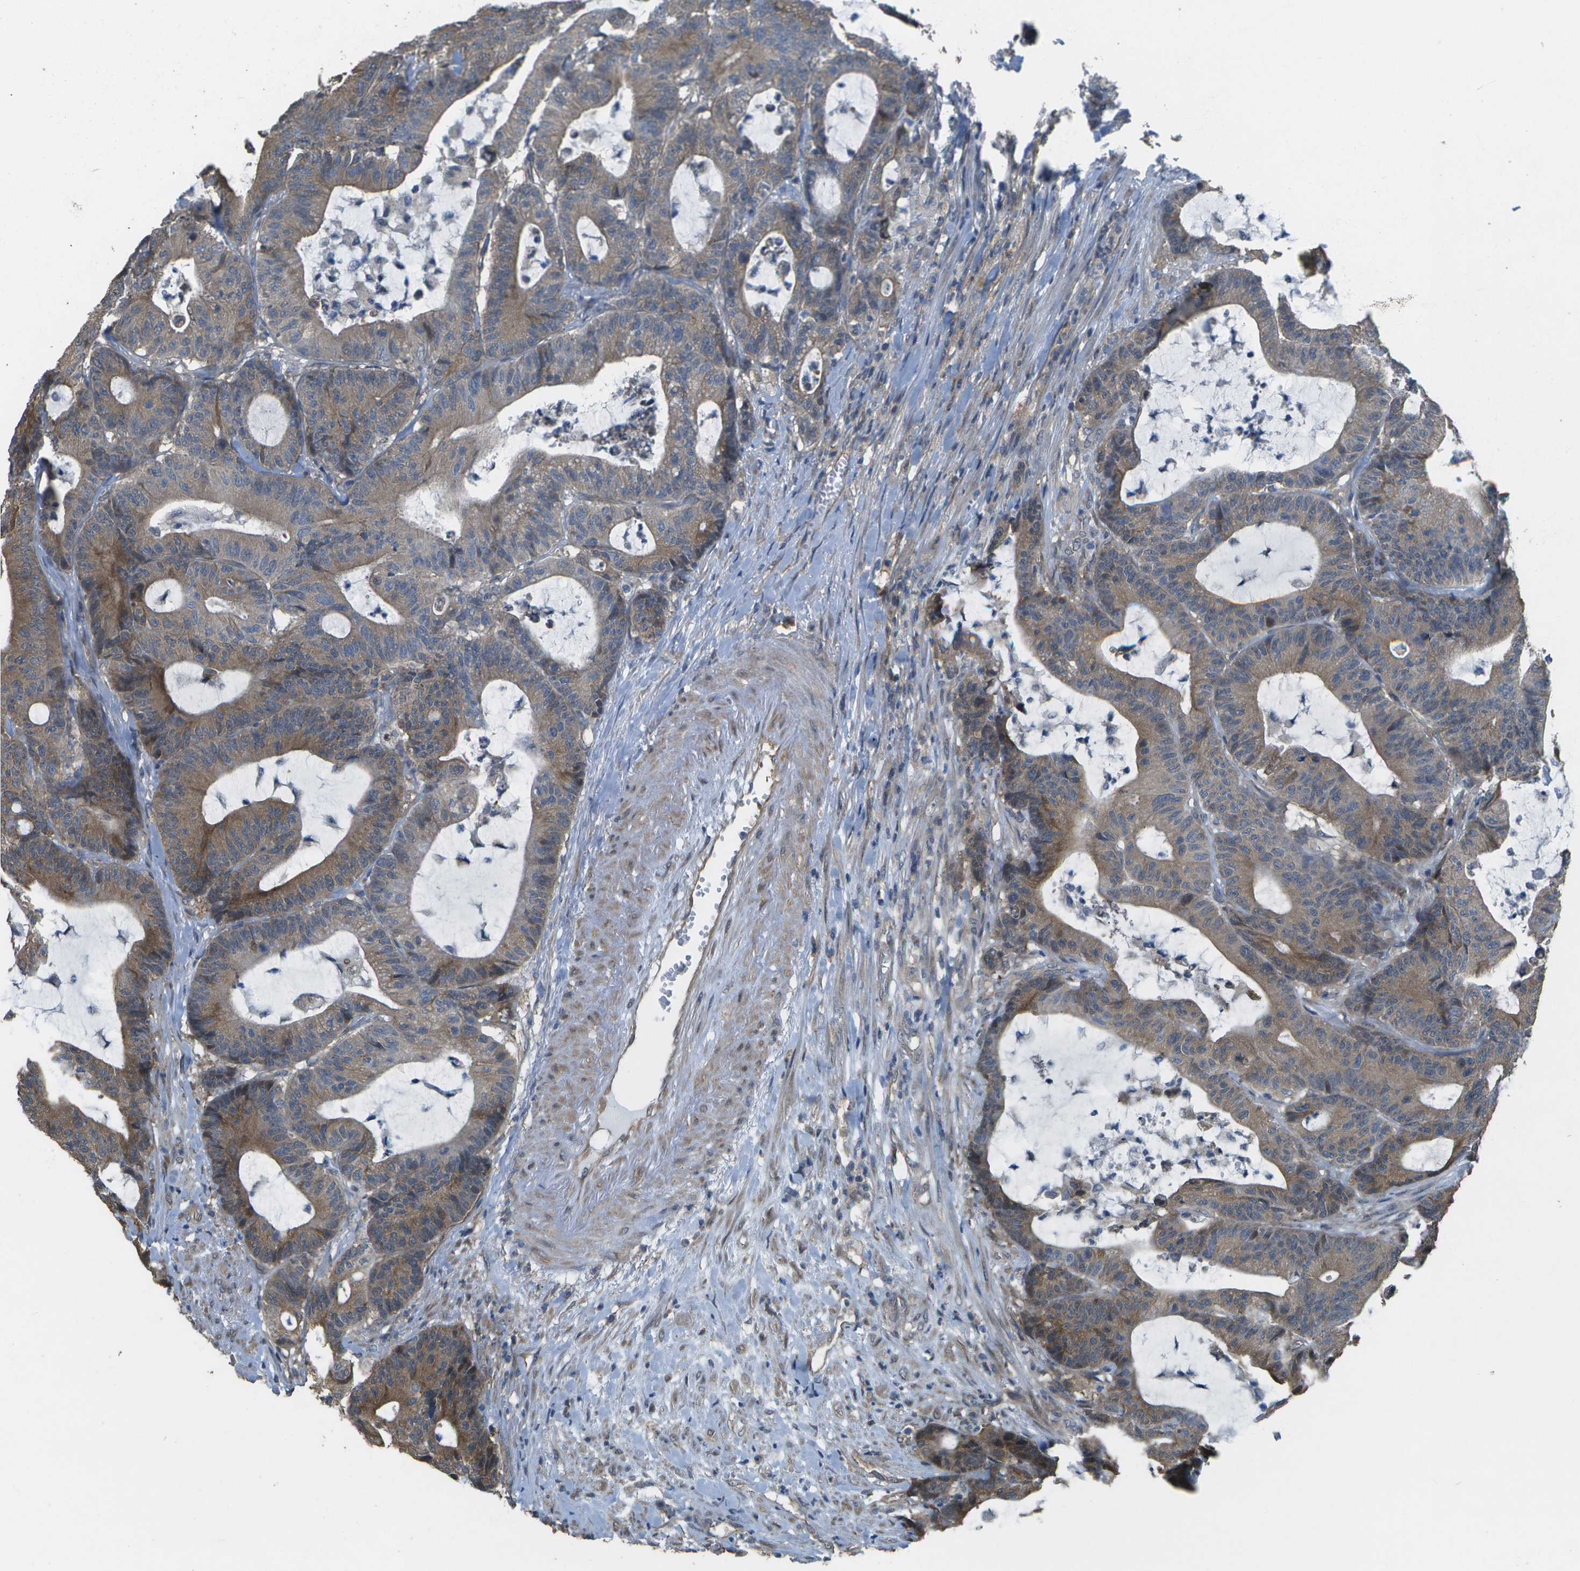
{"staining": {"intensity": "moderate", "quantity": ">75%", "location": "cytoplasmic/membranous"}, "tissue": "colorectal cancer", "cell_type": "Tumor cells", "image_type": "cancer", "snomed": [{"axis": "morphology", "description": "Adenocarcinoma, NOS"}, {"axis": "topography", "description": "Colon"}], "caption": "Protein positivity by IHC demonstrates moderate cytoplasmic/membranous staining in about >75% of tumor cells in colorectal cancer.", "gene": "CLNS1A", "patient": {"sex": "female", "age": 84}}